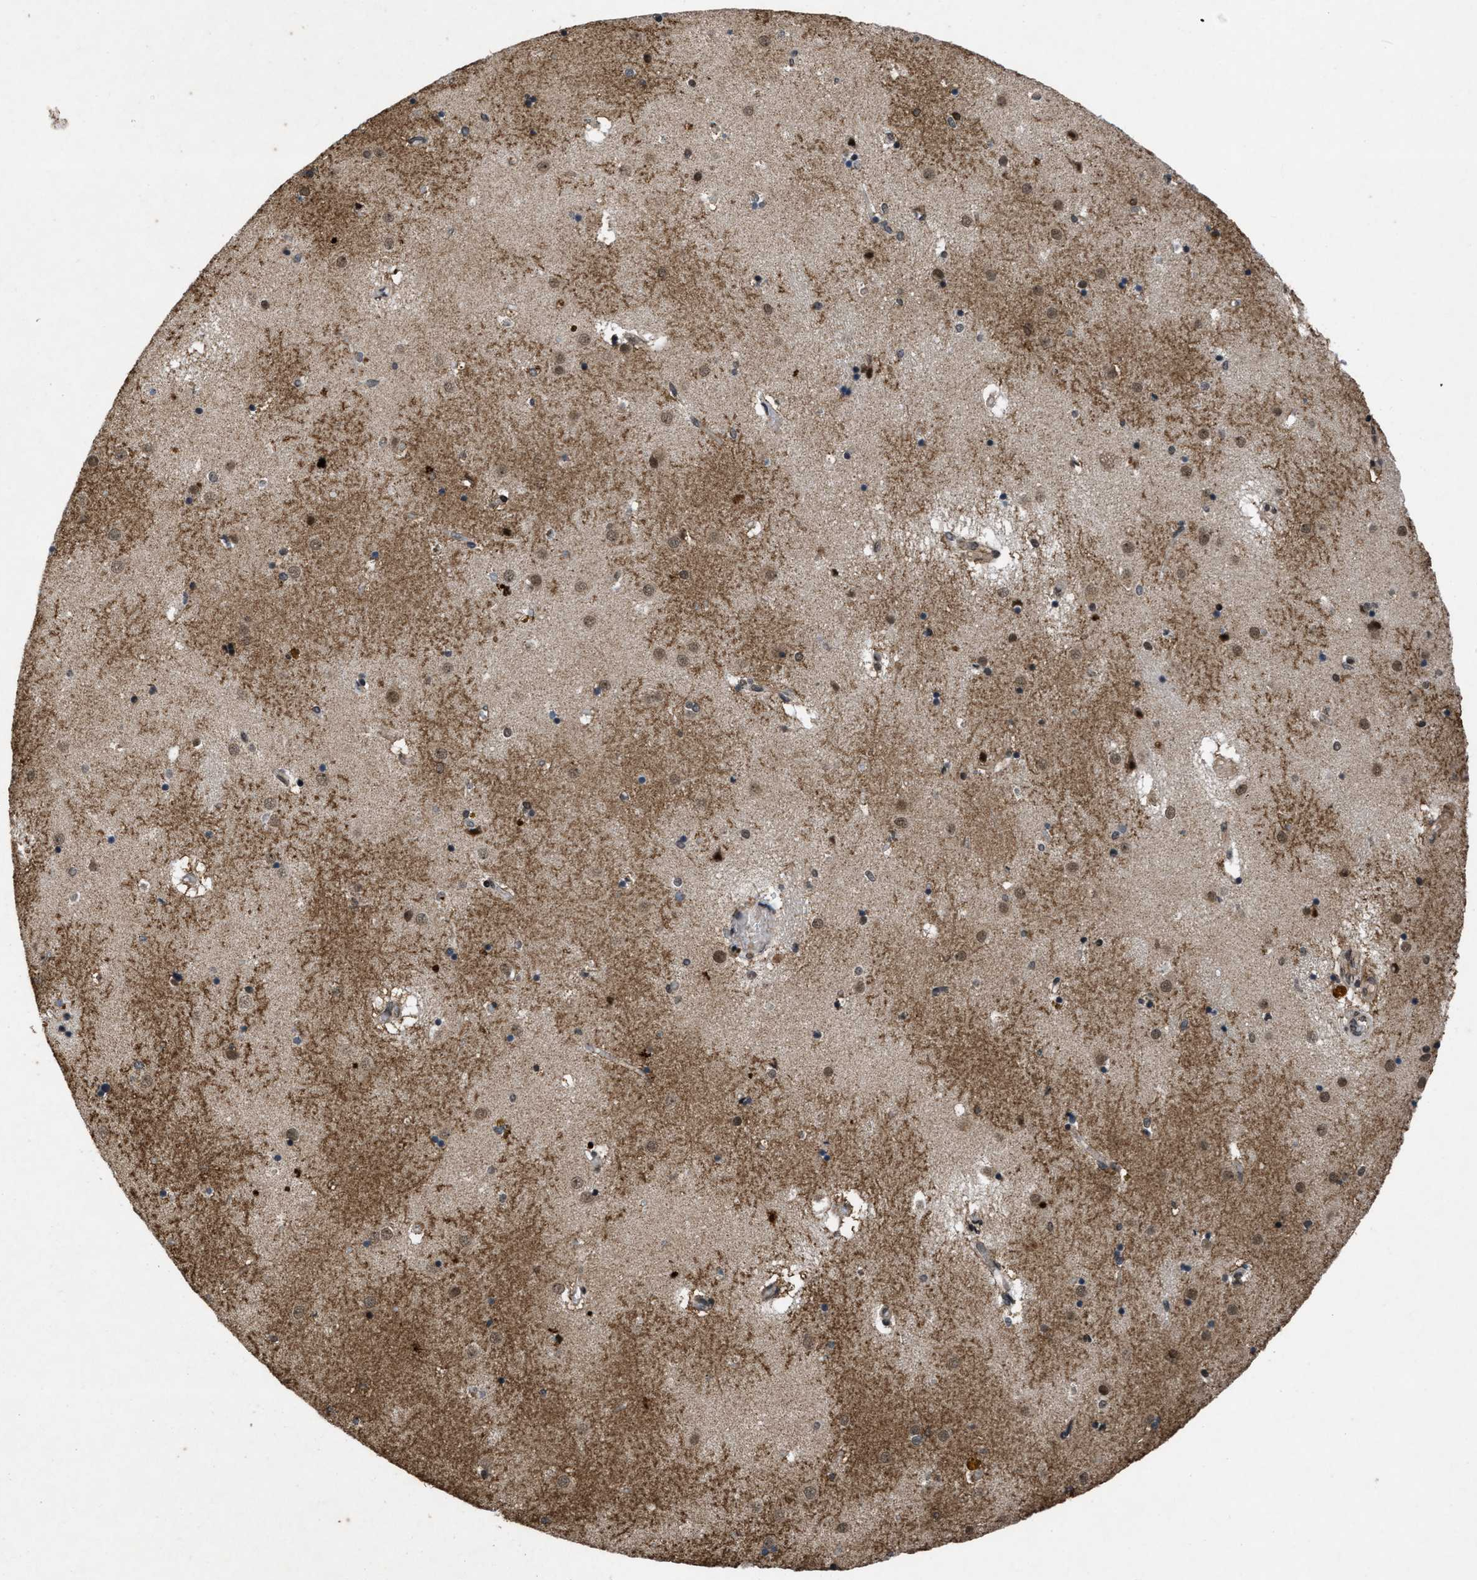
{"staining": {"intensity": "moderate", "quantity": "<25%", "location": "cytoplasmic/membranous"}, "tissue": "caudate", "cell_type": "Glial cells", "image_type": "normal", "snomed": [{"axis": "morphology", "description": "Normal tissue, NOS"}, {"axis": "topography", "description": "Lateral ventricle wall"}], "caption": "Normal caudate displays moderate cytoplasmic/membranous staining in approximately <25% of glial cells.", "gene": "ZNHIT1", "patient": {"sex": "male", "age": 70}}